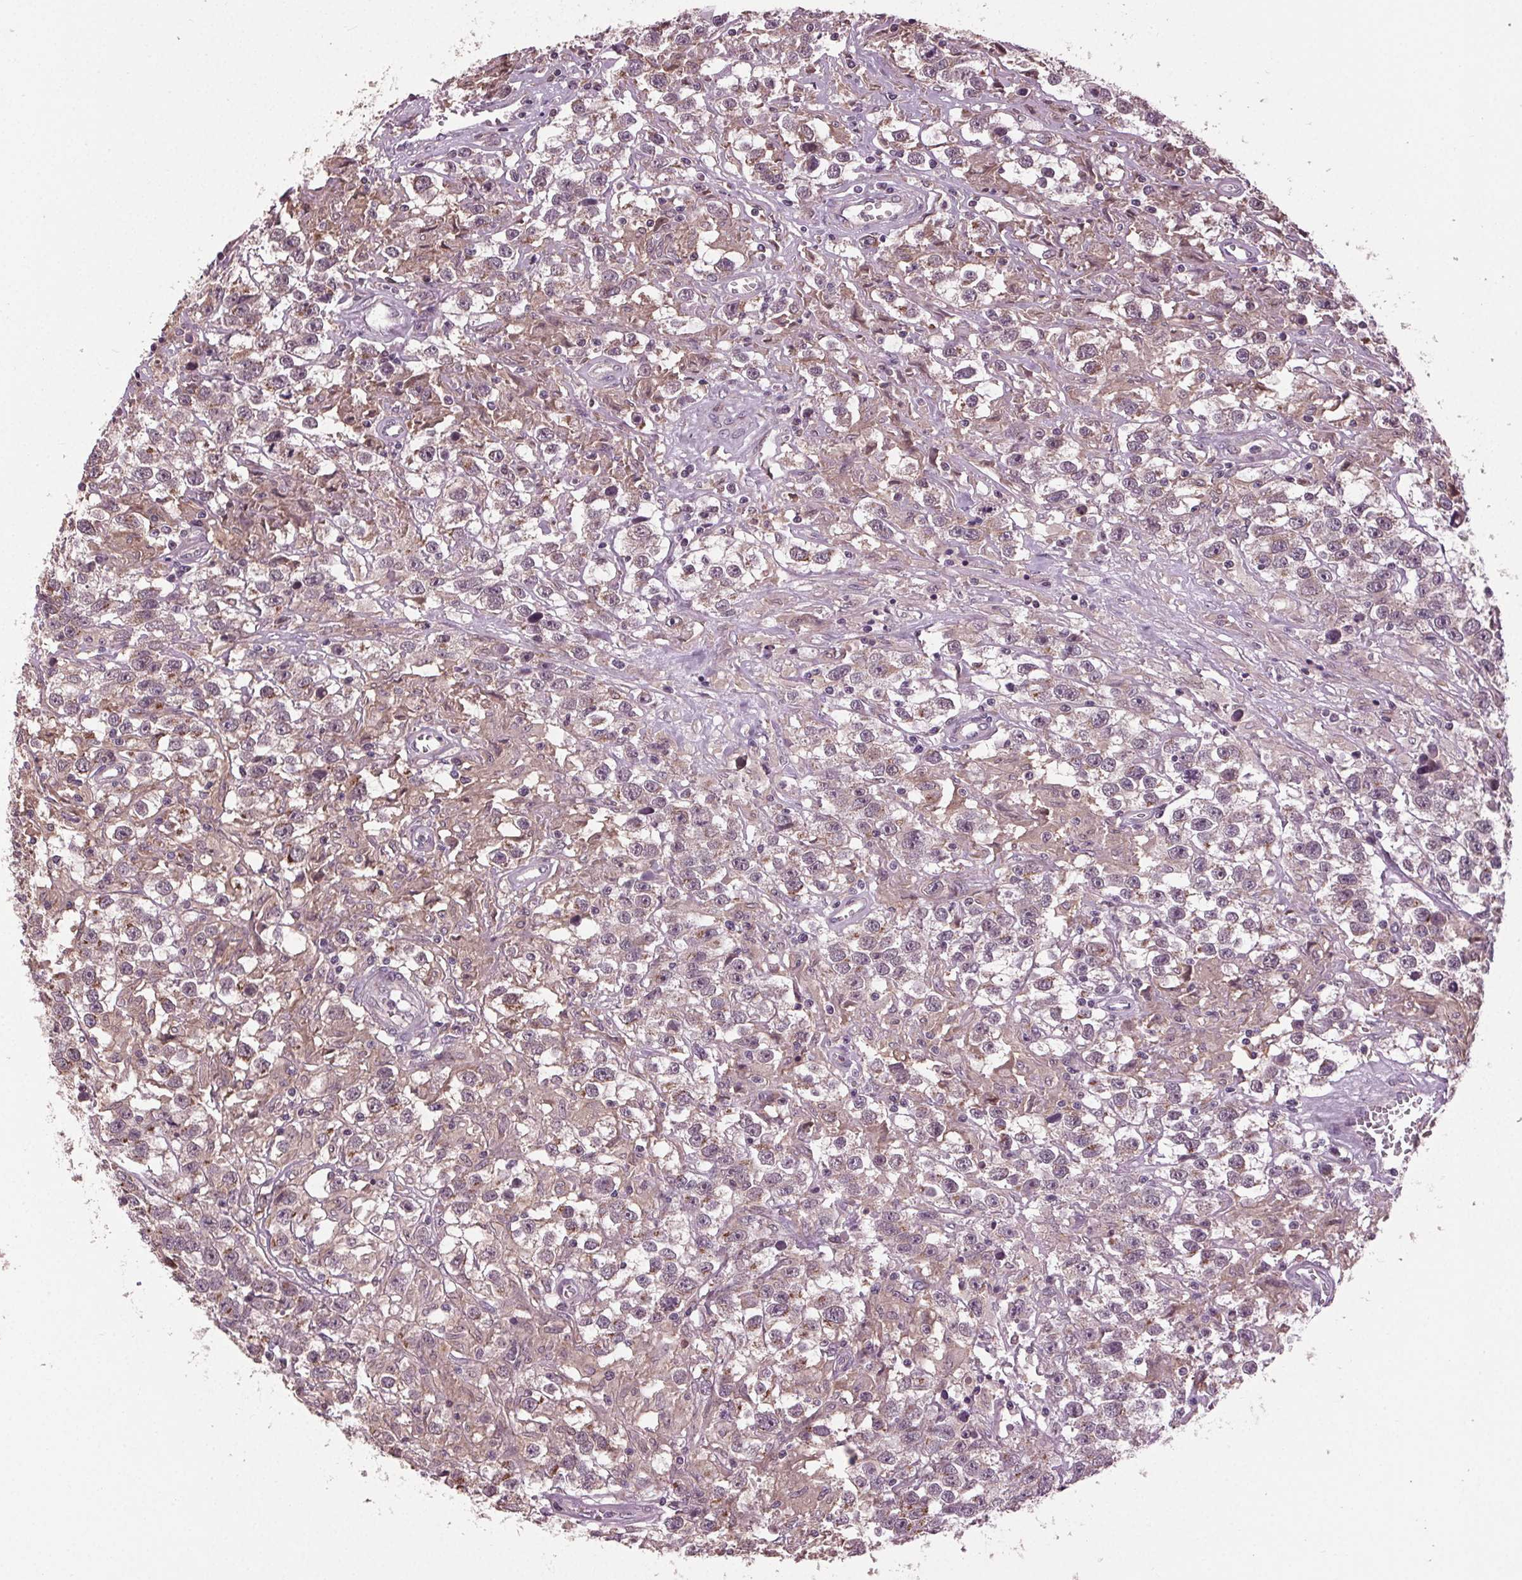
{"staining": {"intensity": "weak", "quantity": ">75%", "location": "cytoplasmic/membranous"}, "tissue": "testis cancer", "cell_type": "Tumor cells", "image_type": "cancer", "snomed": [{"axis": "morphology", "description": "Seminoma, NOS"}, {"axis": "topography", "description": "Testis"}], "caption": "Testis cancer (seminoma) stained with immunohistochemistry (IHC) reveals weak cytoplasmic/membranous expression in approximately >75% of tumor cells. (IHC, brightfield microscopy, high magnification).", "gene": "BSDC1", "patient": {"sex": "male", "age": 43}}